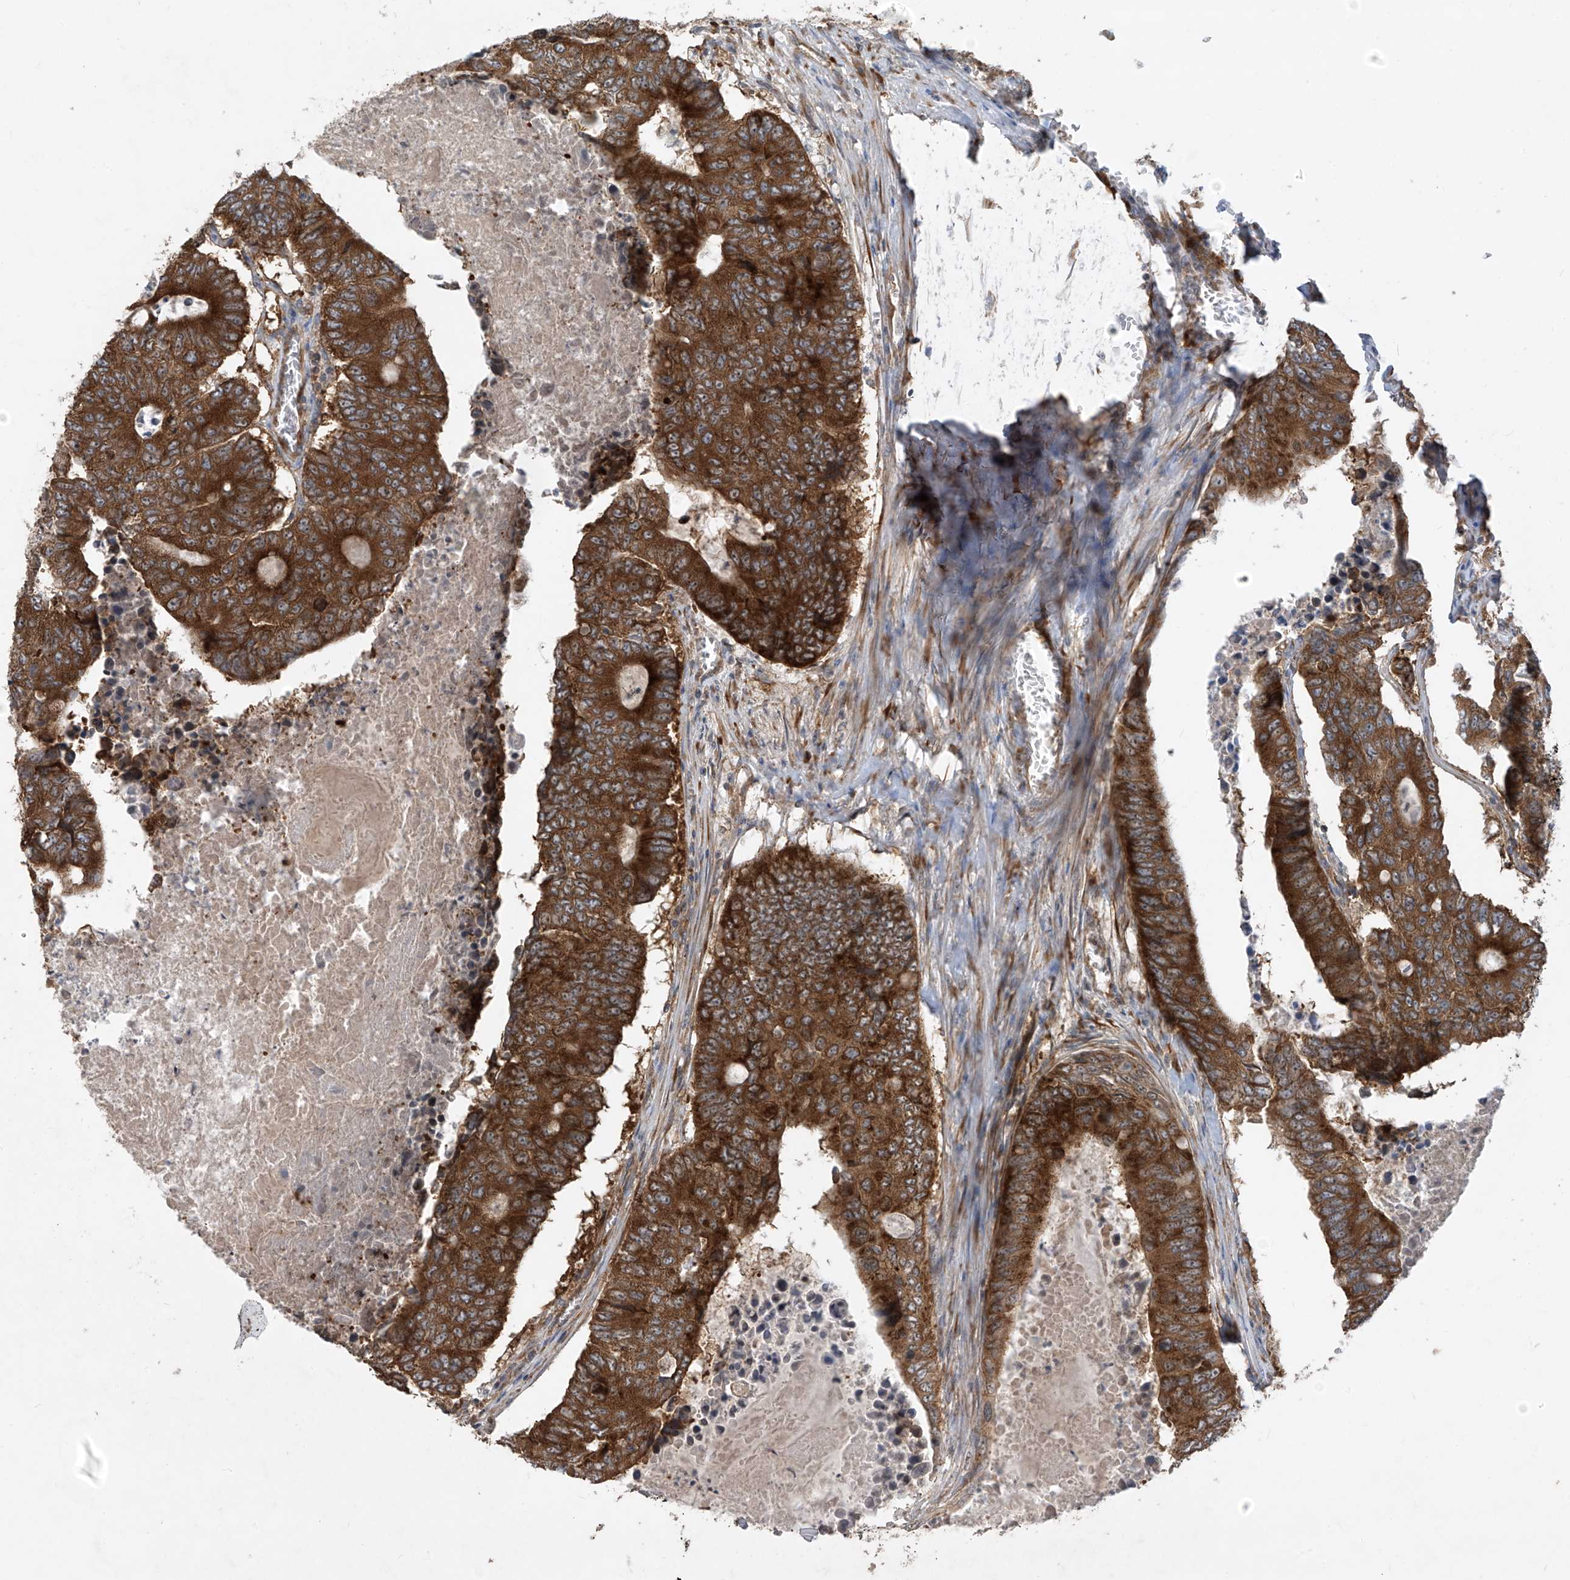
{"staining": {"intensity": "strong", "quantity": ">75%", "location": "cytoplasmic/membranous"}, "tissue": "colorectal cancer", "cell_type": "Tumor cells", "image_type": "cancer", "snomed": [{"axis": "morphology", "description": "Adenocarcinoma, NOS"}, {"axis": "topography", "description": "Colon"}], "caption": "IHC of human adenocarcinoma (colorectal) displays high levels of strong cytoplasmic/membranous expression in about >75% of tumor cells. The staining was performed using DAB (3,3'-diaminobenzidine) to visualize the protein expression in brown, while the nuclei were stained in blue with hematoxylin (Magnification: 20x).", "gene": "RPL34", "patient": {"sex": "male", "age": 87}}